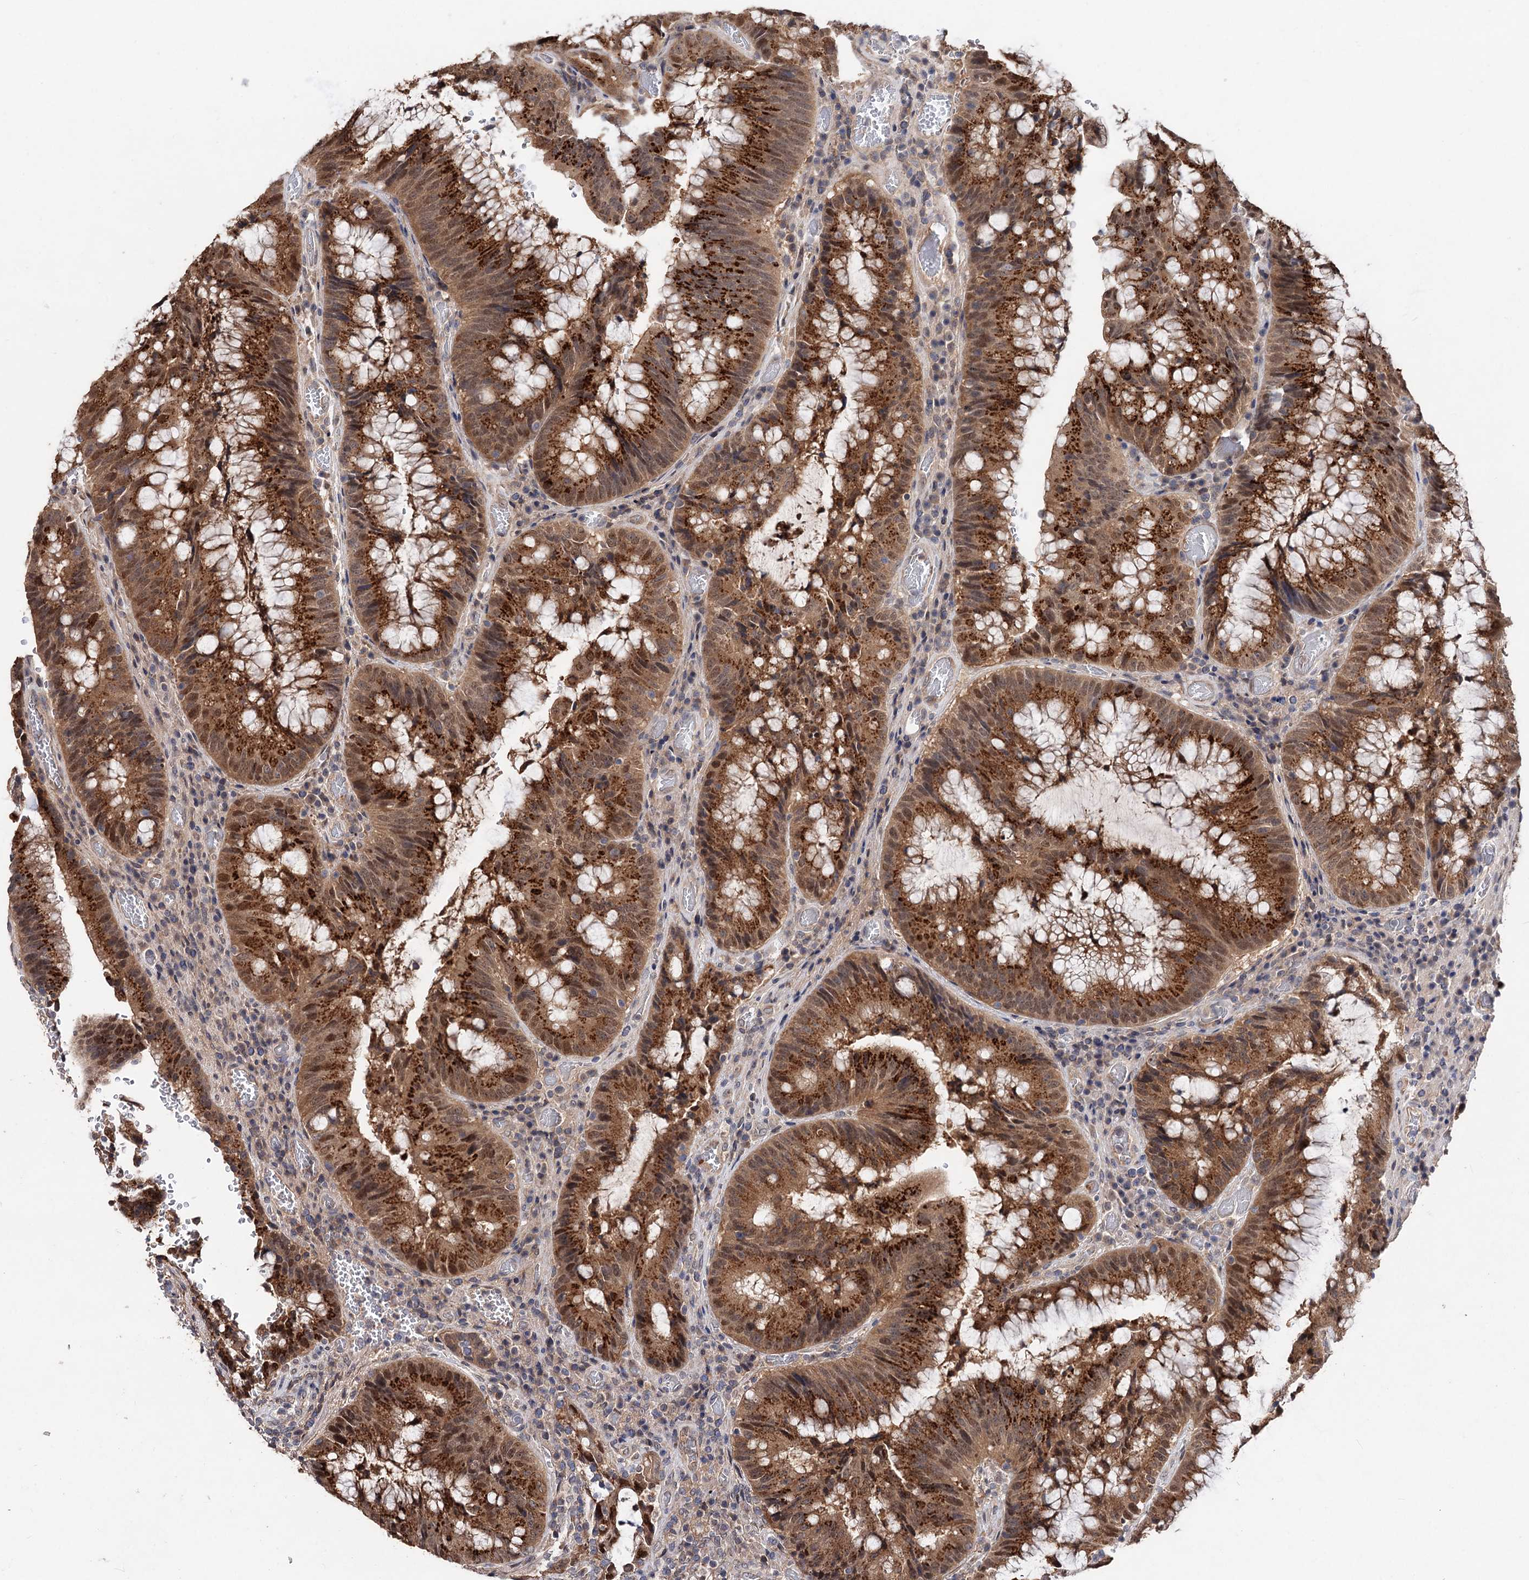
{"staining": {"intensity": "strong", "quantity": ">75%", "location": "cytoplasmic/membranous,nuclear"}, "tissue": "colorectal cancer", "cell_type": "Tumor cells", "image_type": "cancer", "snomed": [{"axis": "morphology", "description": "Adenocarcinoma, NOS"}, {"axis": "topography", "description": "Rectum"}], "caption": "Colorectal cancer stained for a protein (brown) displays strong cytoplasmic/membranous and nuclear positive staining in about >75% of tumor cells.", "gene": "NUDCD2", "patient": {"sex": "male", "age": 69}}